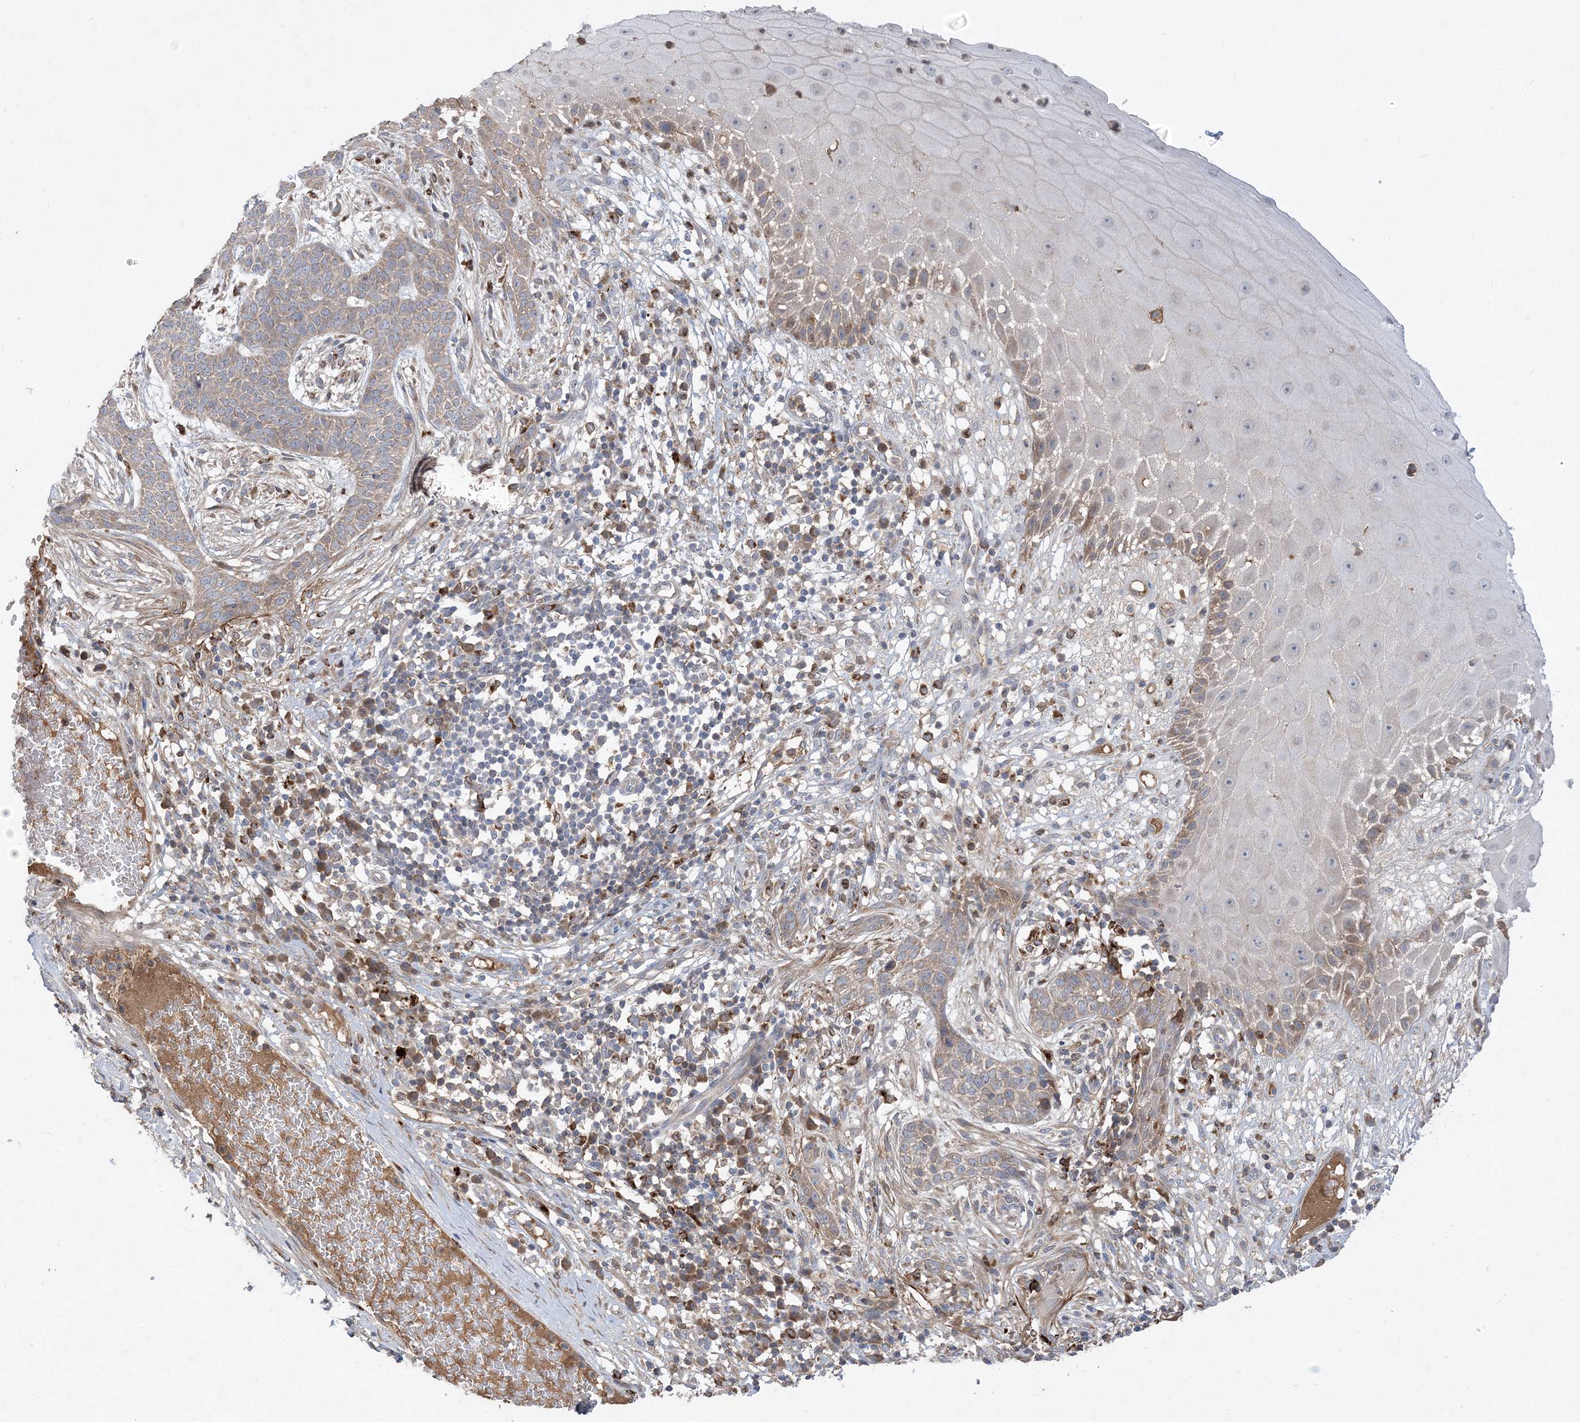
{"staining": {"intensity": "weak", "quantity": "25%-75%", "location": "cytoplasmic/membranous"}, "tissue": "skin cancer", "cell_type": "Tumor cells", "image_type": "cancer", "snomed": [{"axis": "morphology", "description": "Normal tissue, NOS"}, {"axis": "morphology", "description": "Basal cell carcinoma"}, {"axis": "topography", "description": "Skin"}], "caption": "Weak cytoplasmic/membranous expression is identified in about 25%-75% of tumor cells in skin cancer (basal cell carcinoma).", "gene": "MASP2", "patient": {"sex": "male", "age": 64}}